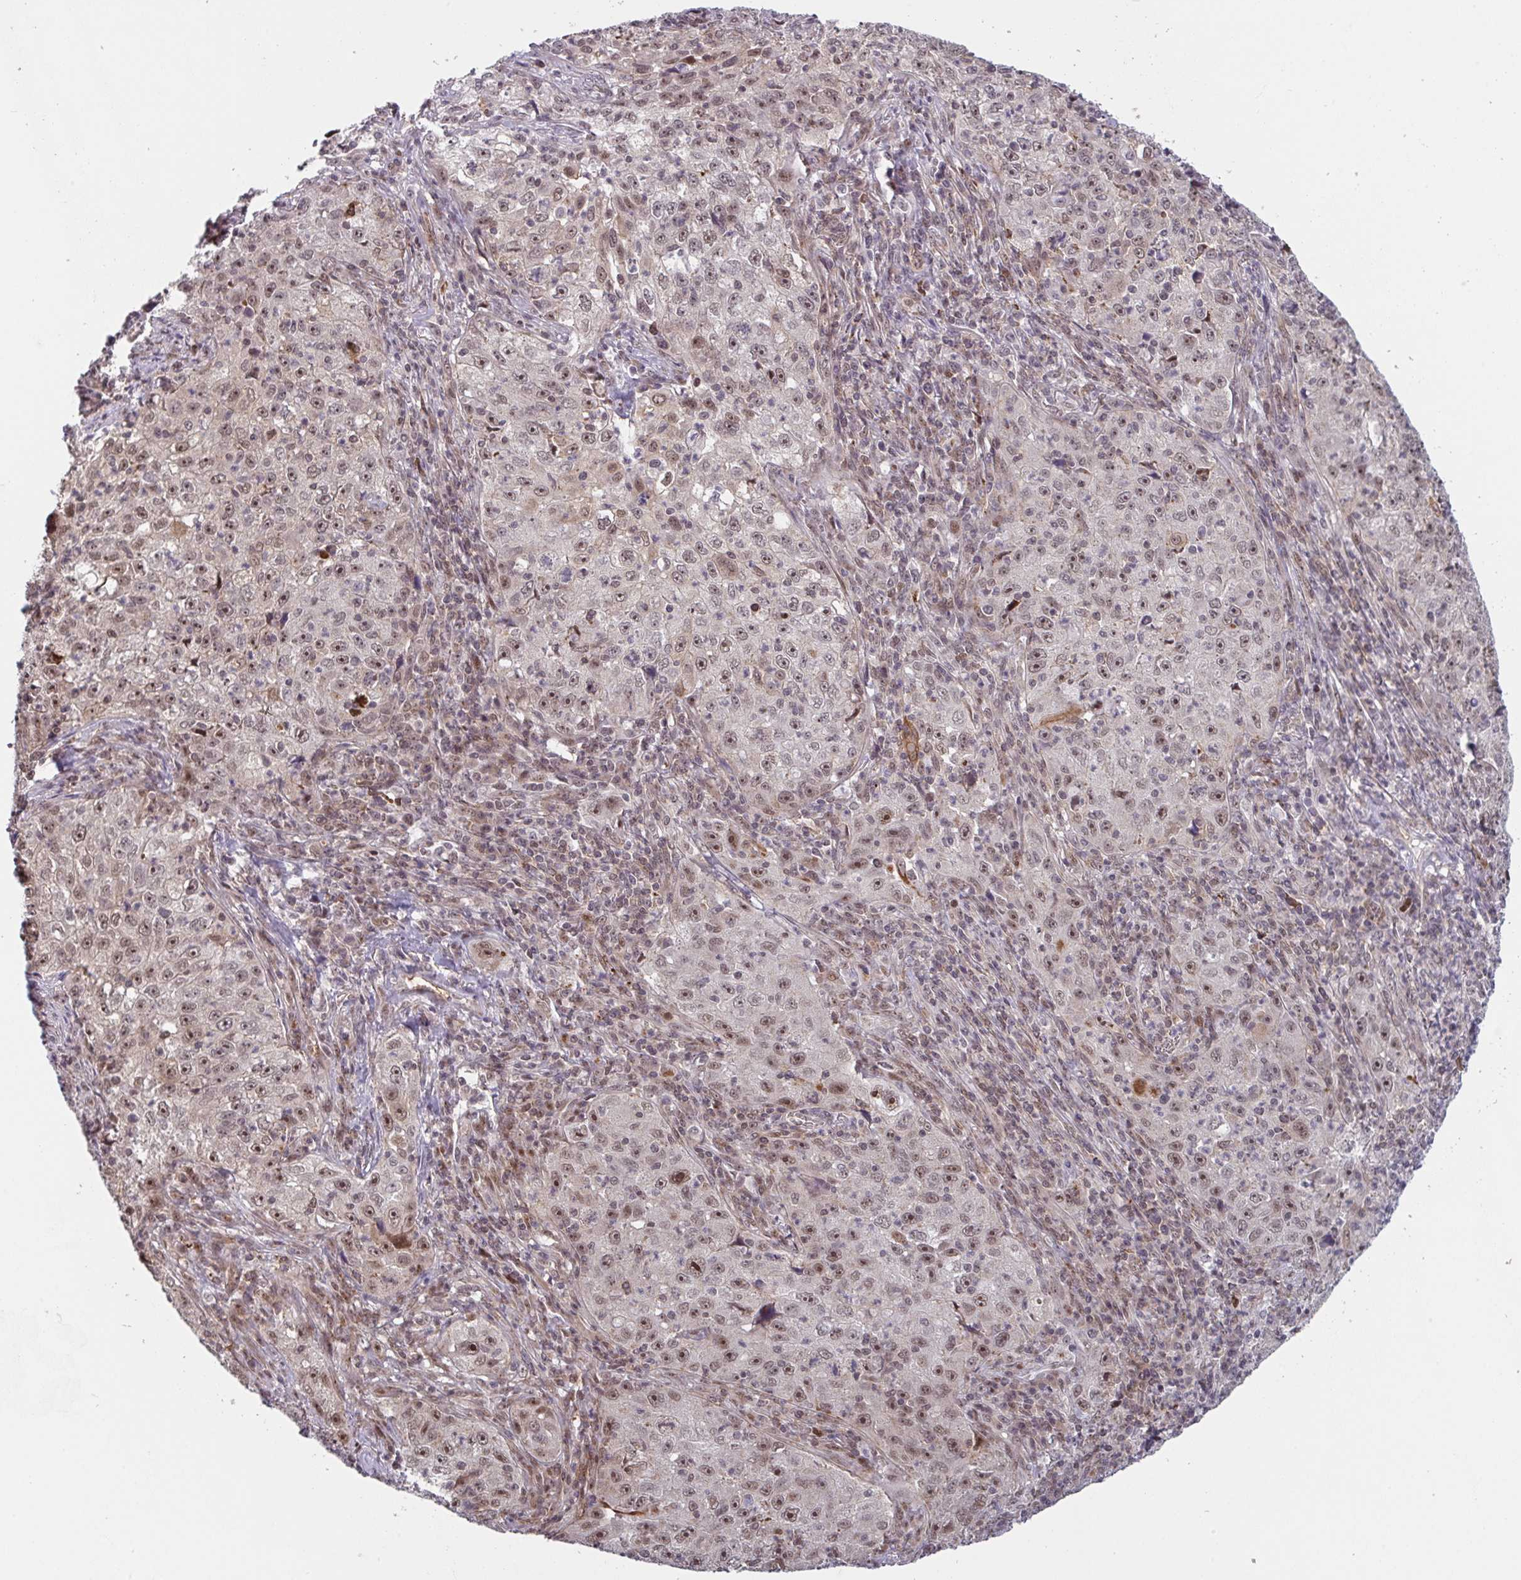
{"staining": {"intensity": "moderate", "quantity": "25%-75%", "location": "cytoplasmic/membranous,nuclear"}, "tissue": "lung cancer", "cell_type": "Tumor cells", "image_type": "cancer", "snomed": [{"axis": "morphology", "description": "Squamous cell carcinoma, NOS"}, {"axis": "topography", "description": "Lung"}], "caption": "Squamous cell carcinoma (lung) stained for a protein displays moderate cytoplasmic/membranous and nuclear positivity in tumor cells. (DAB = brown stain, brightfield microscopy at high magnification).", "gene": "NLRP13", "patient": {"sex": "male", "age": 71}}